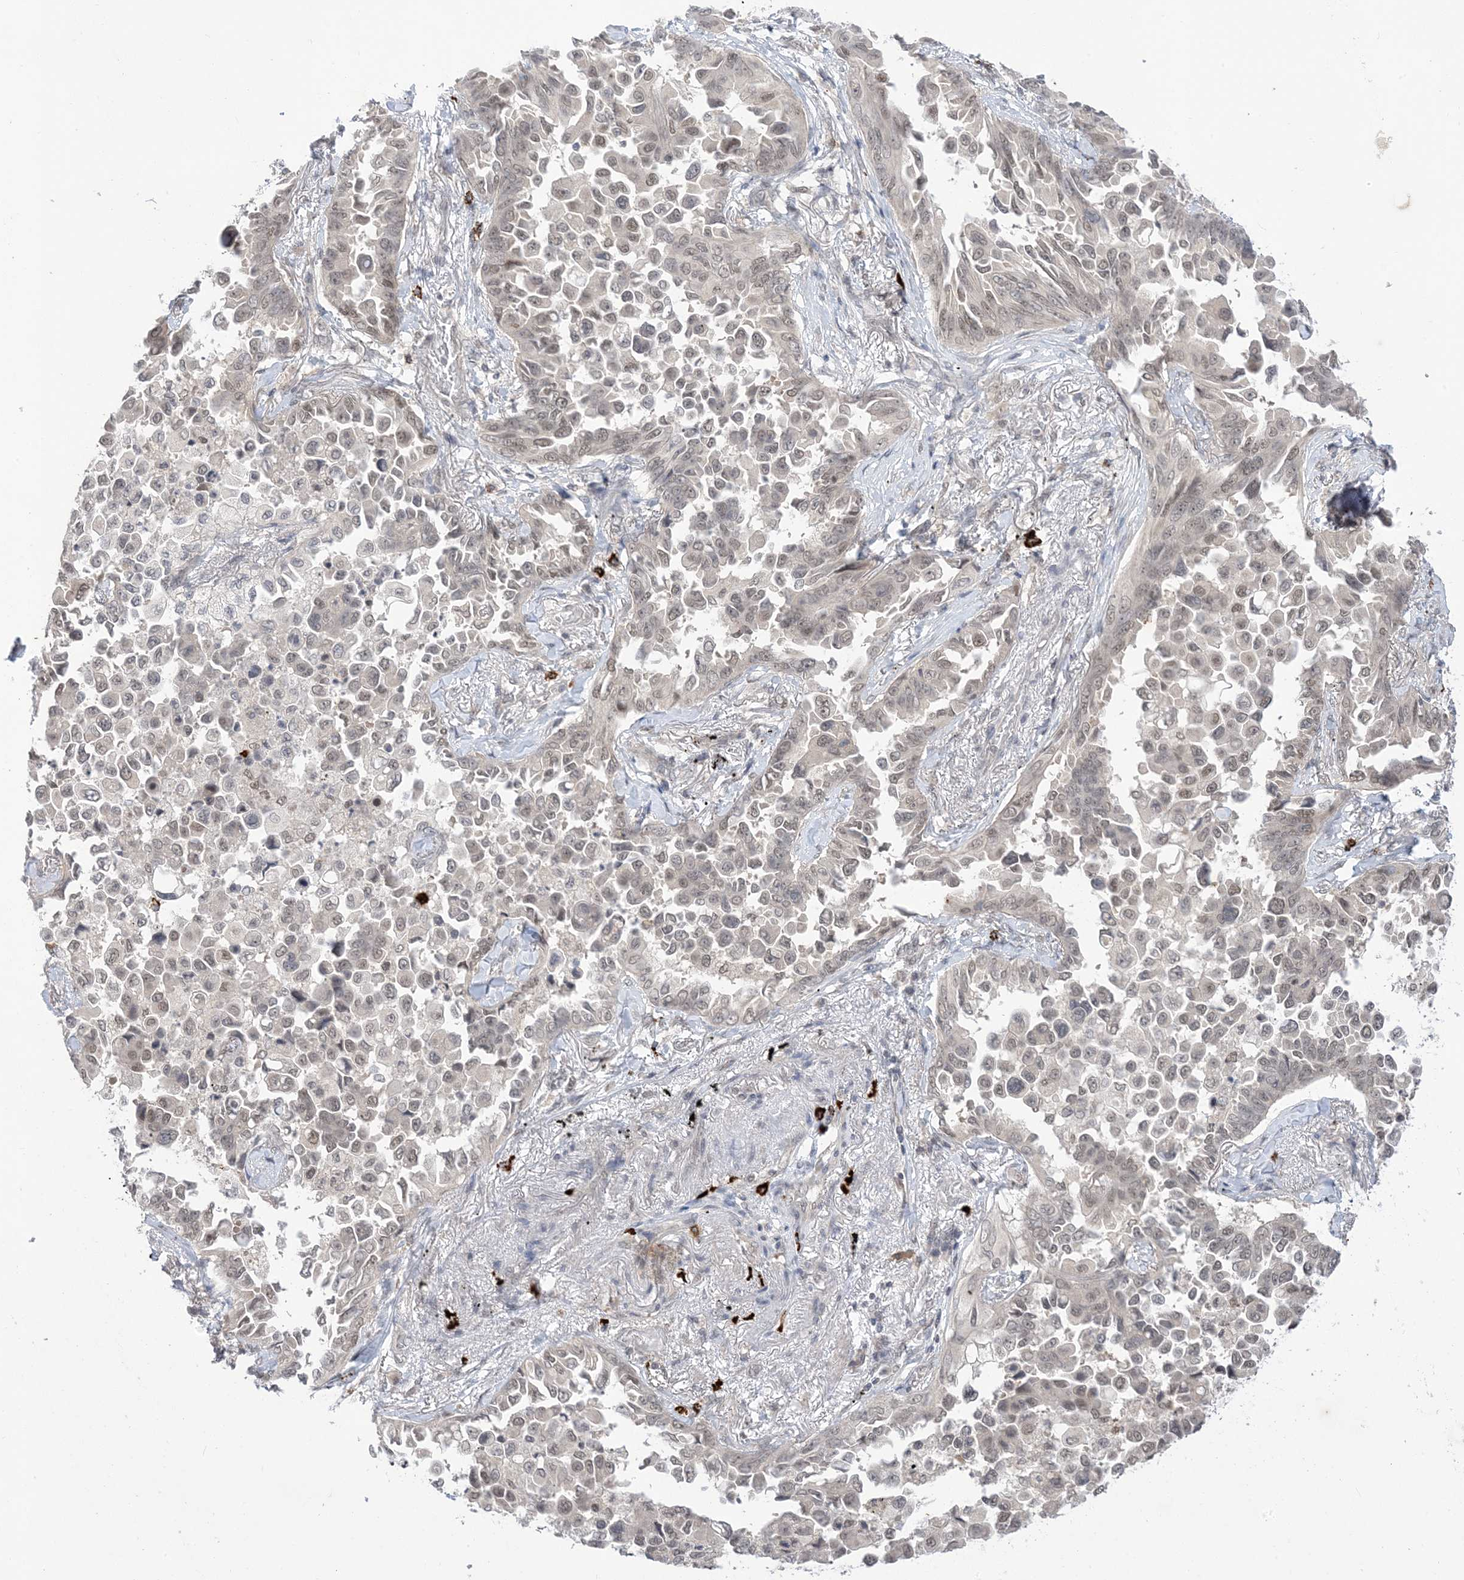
{"staining": {"intensity": "weak", "quantity": ">75%", "location": "nuclear"}, "tissue": "lung cancer", "cell_type": "Tumor cells", "image_type": "cancer", "snomed": [{"axis": "morphology", "description": "Adenocarcinoma, NOS"}, {"axis": "topography", "description": "Lung"}], "caption": "Lung cancer (adenocarcinoma) stained with DAB IHC shows low levels of weak nuclear staining in approximately >75% of tumor cells.", "gene": "RANBP9", "patient": {"sex": "female", "age": 67}}